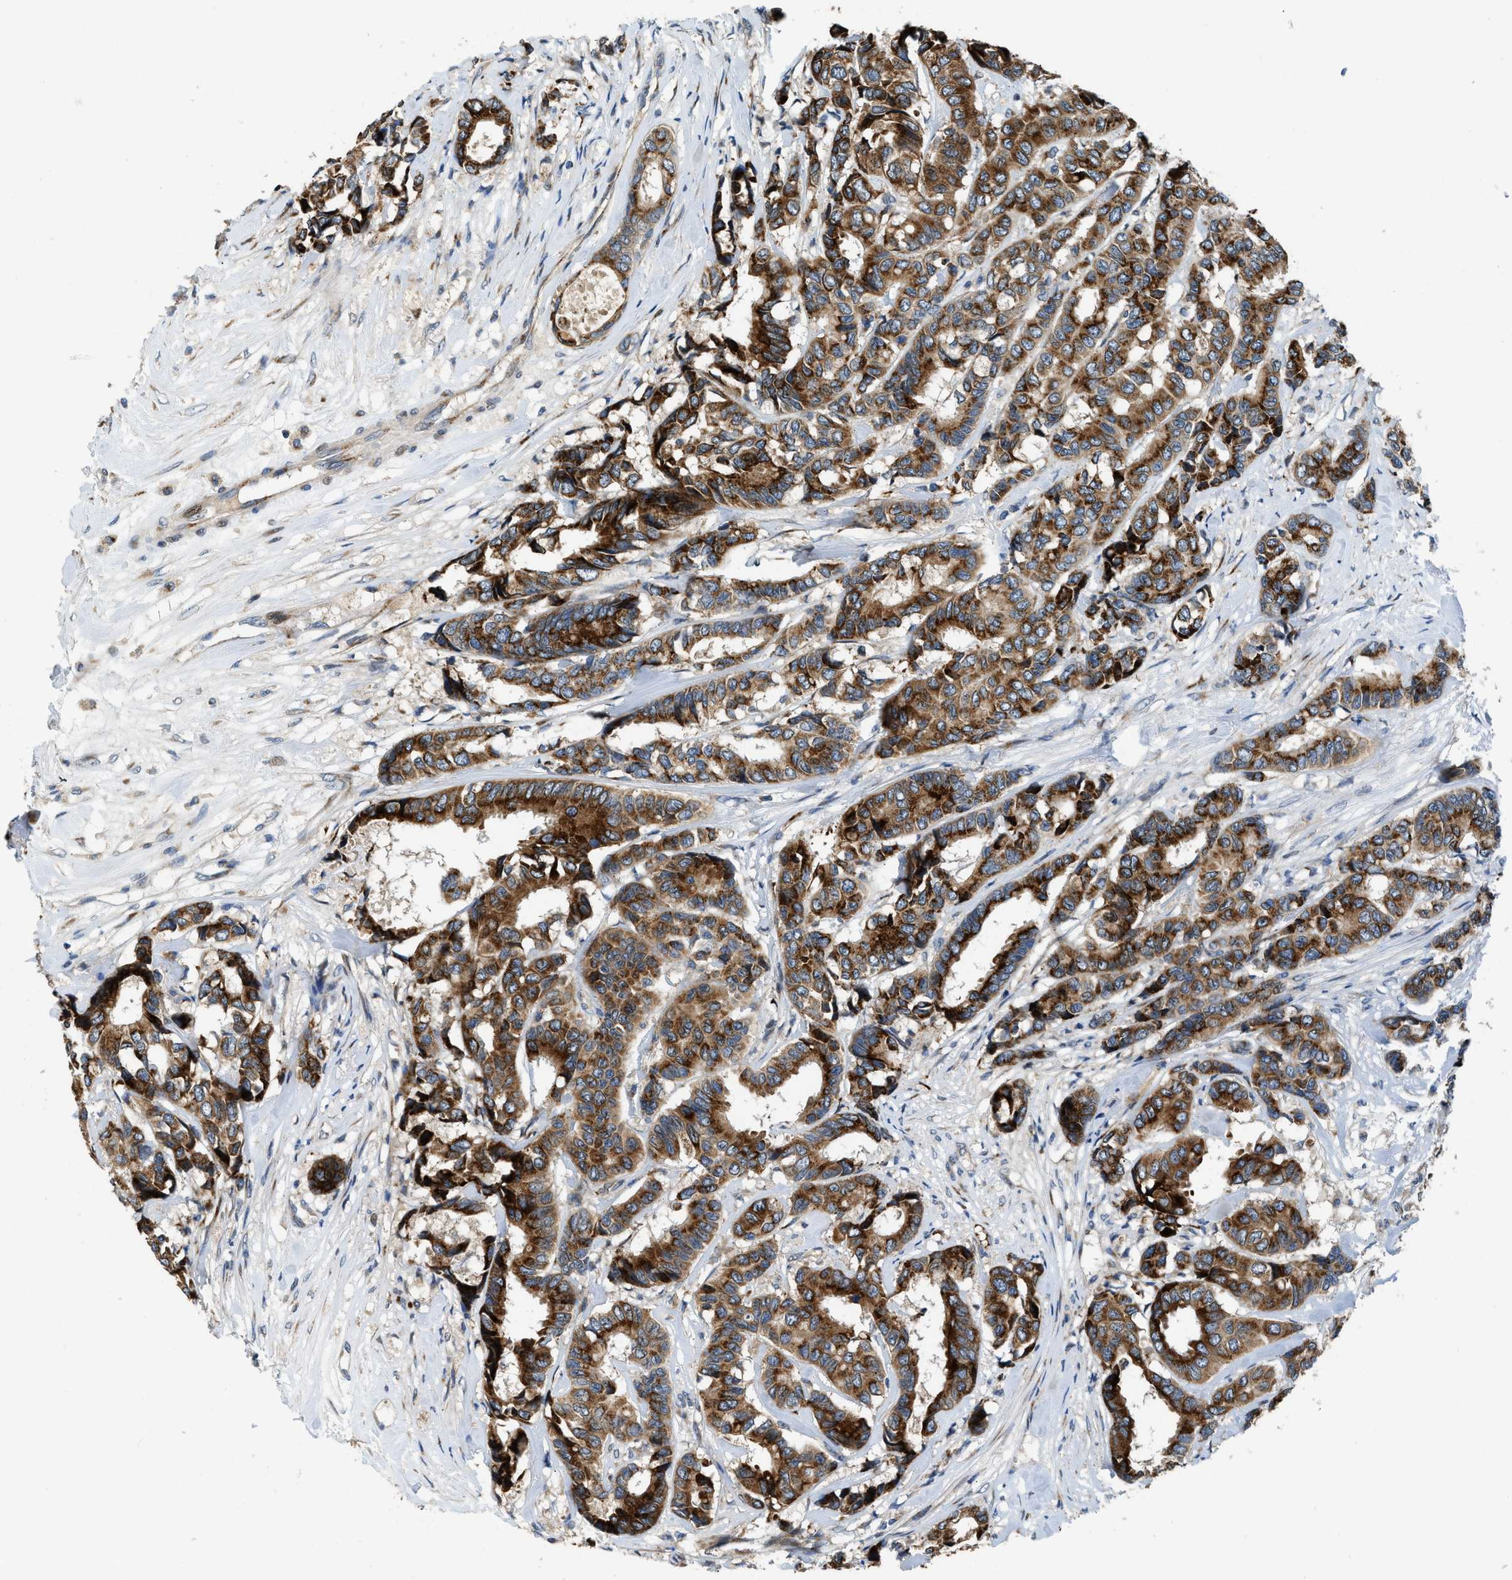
{"staining": {"intensity": "strong", "quantity": ">75%", "location": "cytoplasmic/membranous"}, "tissue": "breast cancer", "cell_type": "Tumor cells", "image_type": "cancer", "snomed": [{"axis": "morphology", "description": "Duct carcinoma"}, {"axis": "topography", "description": "Breast"}], "caption": "Protein expression analysis of human intraductal carcinoma (breast) reveals strong cytoplasmic/membranous positivity in about >75% of tumor cells.", "gene": "FUT8", "patient": {"sex": "female", "age": 87}}